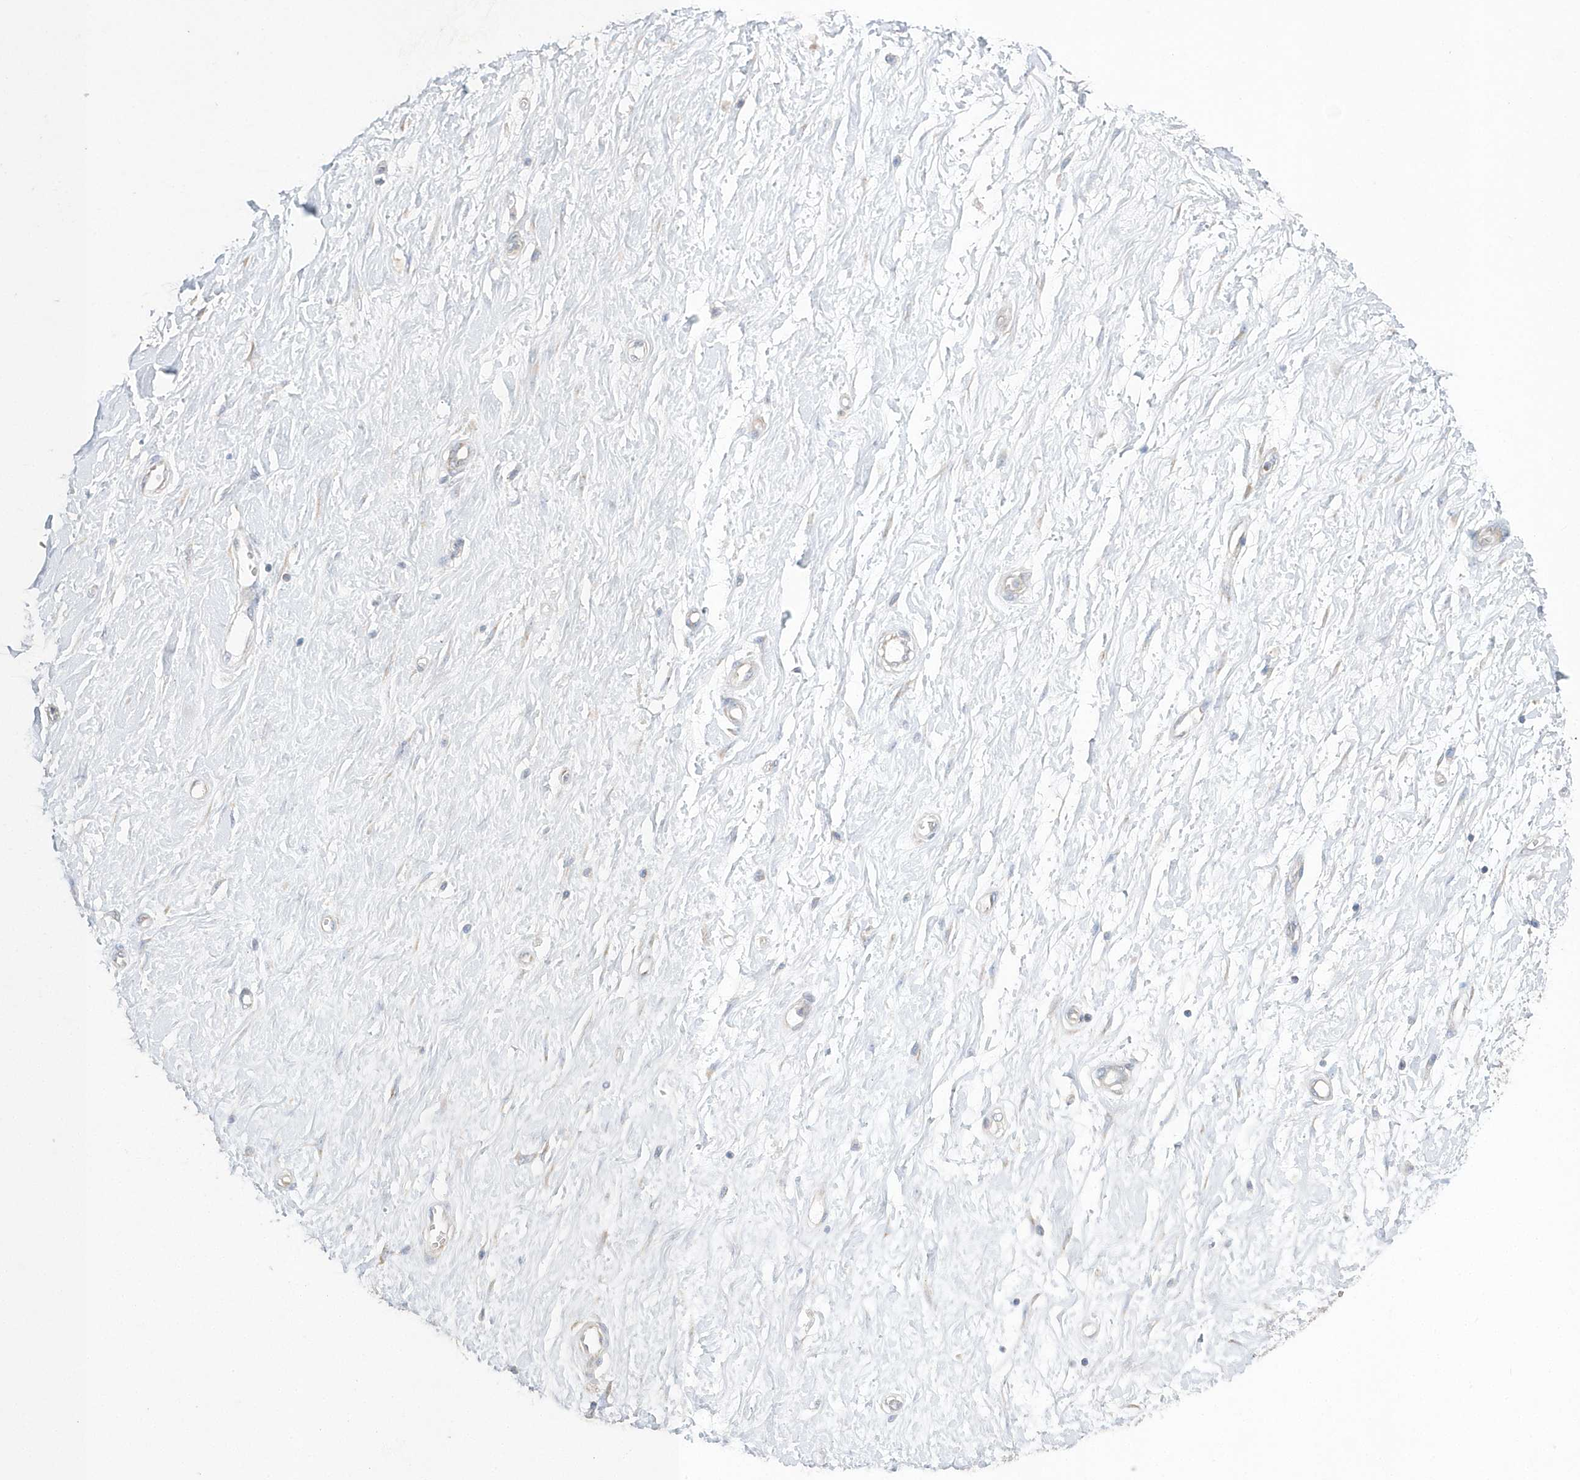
{"staining": {"intensity": "negative", "quantity": "none", "location": "none"}, "tissue": "soft tissue", "cell_type": "Chondrocytes", "image_type": "normal", "snomed": [{"axis": "morphology", "description": "Normal tissue, NOS"}, {"axis": "morphology", "description": "Adenocarcinoma, NOS"}, {"axis": "topography", "description": "Pancreas"}, {"axis": "topography", "description": "Peripheral nerve tissue"}], "caption": "High power microscopy micrograph of an immunohistochemistry (IHC) image of normal soft tissue, revealing no significant expression in chondrocytes. (Brightfield microscopy of DAB (3,3'-diaminobenzidine) immunohistochemistry at high magnification).", "gene": "SPATA5", "patient": {"sex": "male", "age": 59}}